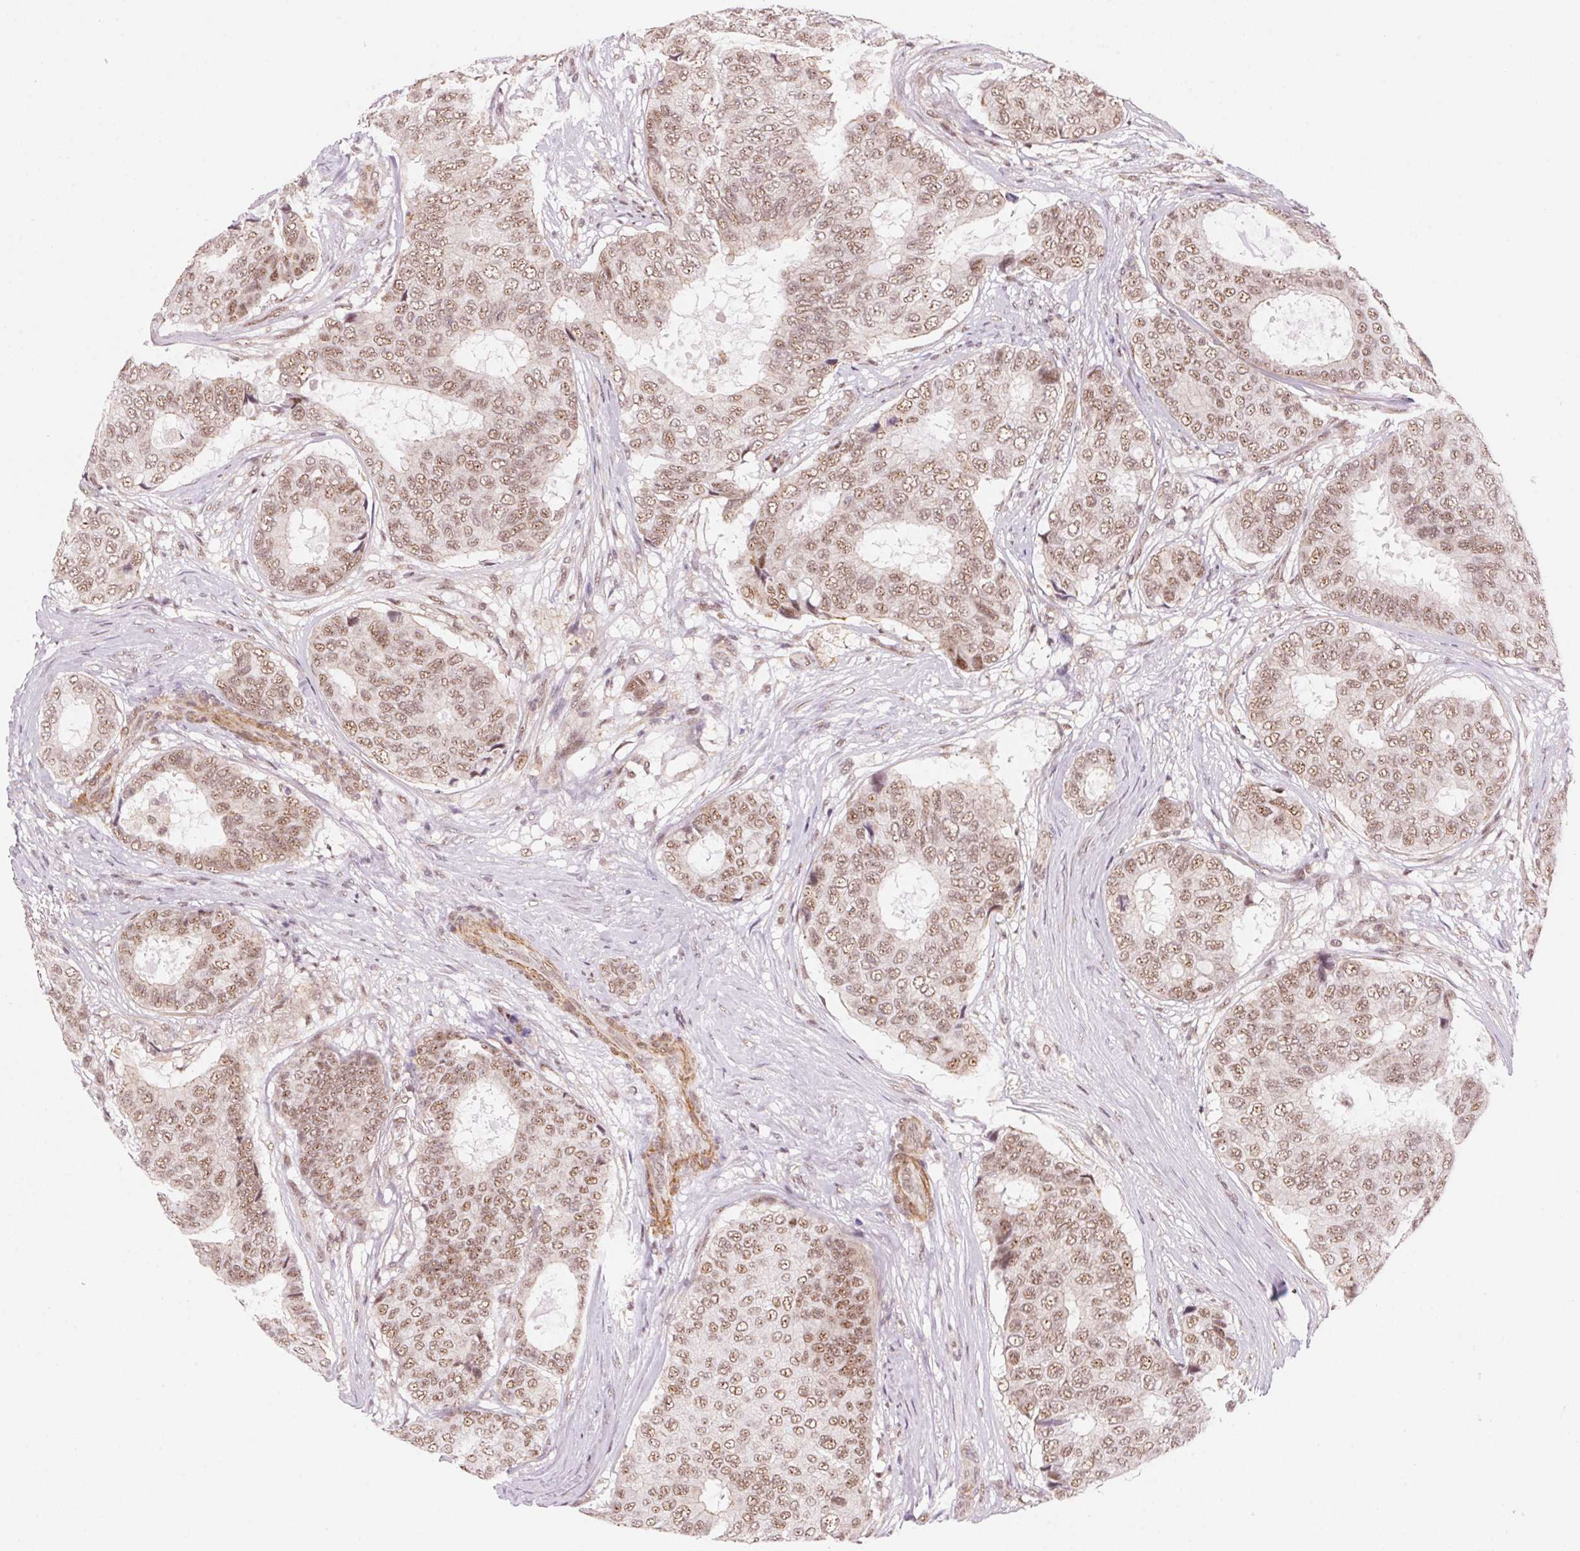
{"staining": {"intensity": "moderate", "quantity": ">75%", "location": "nuclear"}, "tissue": "breast cancer", "cell_type": "Tumor cells", "image_type": "cancer", "snomed": [{"axis": "morphology", "description": "Duct carcinoma"}, {"axis": "topography", "description": "Breast"}], "caption": "Immunohistochemistry (IHC) histopathology image of neoplastic tissue: breast cancer (infiltrating ductal carcinoma) stained using IHC shows medium levels of moderate protein expression localized specifically in the nuclear of tumor cells, appearing as a nuclear brown color.", "gene": "HNRNPDL", "patient": {"sex": "female", "age": 75}}